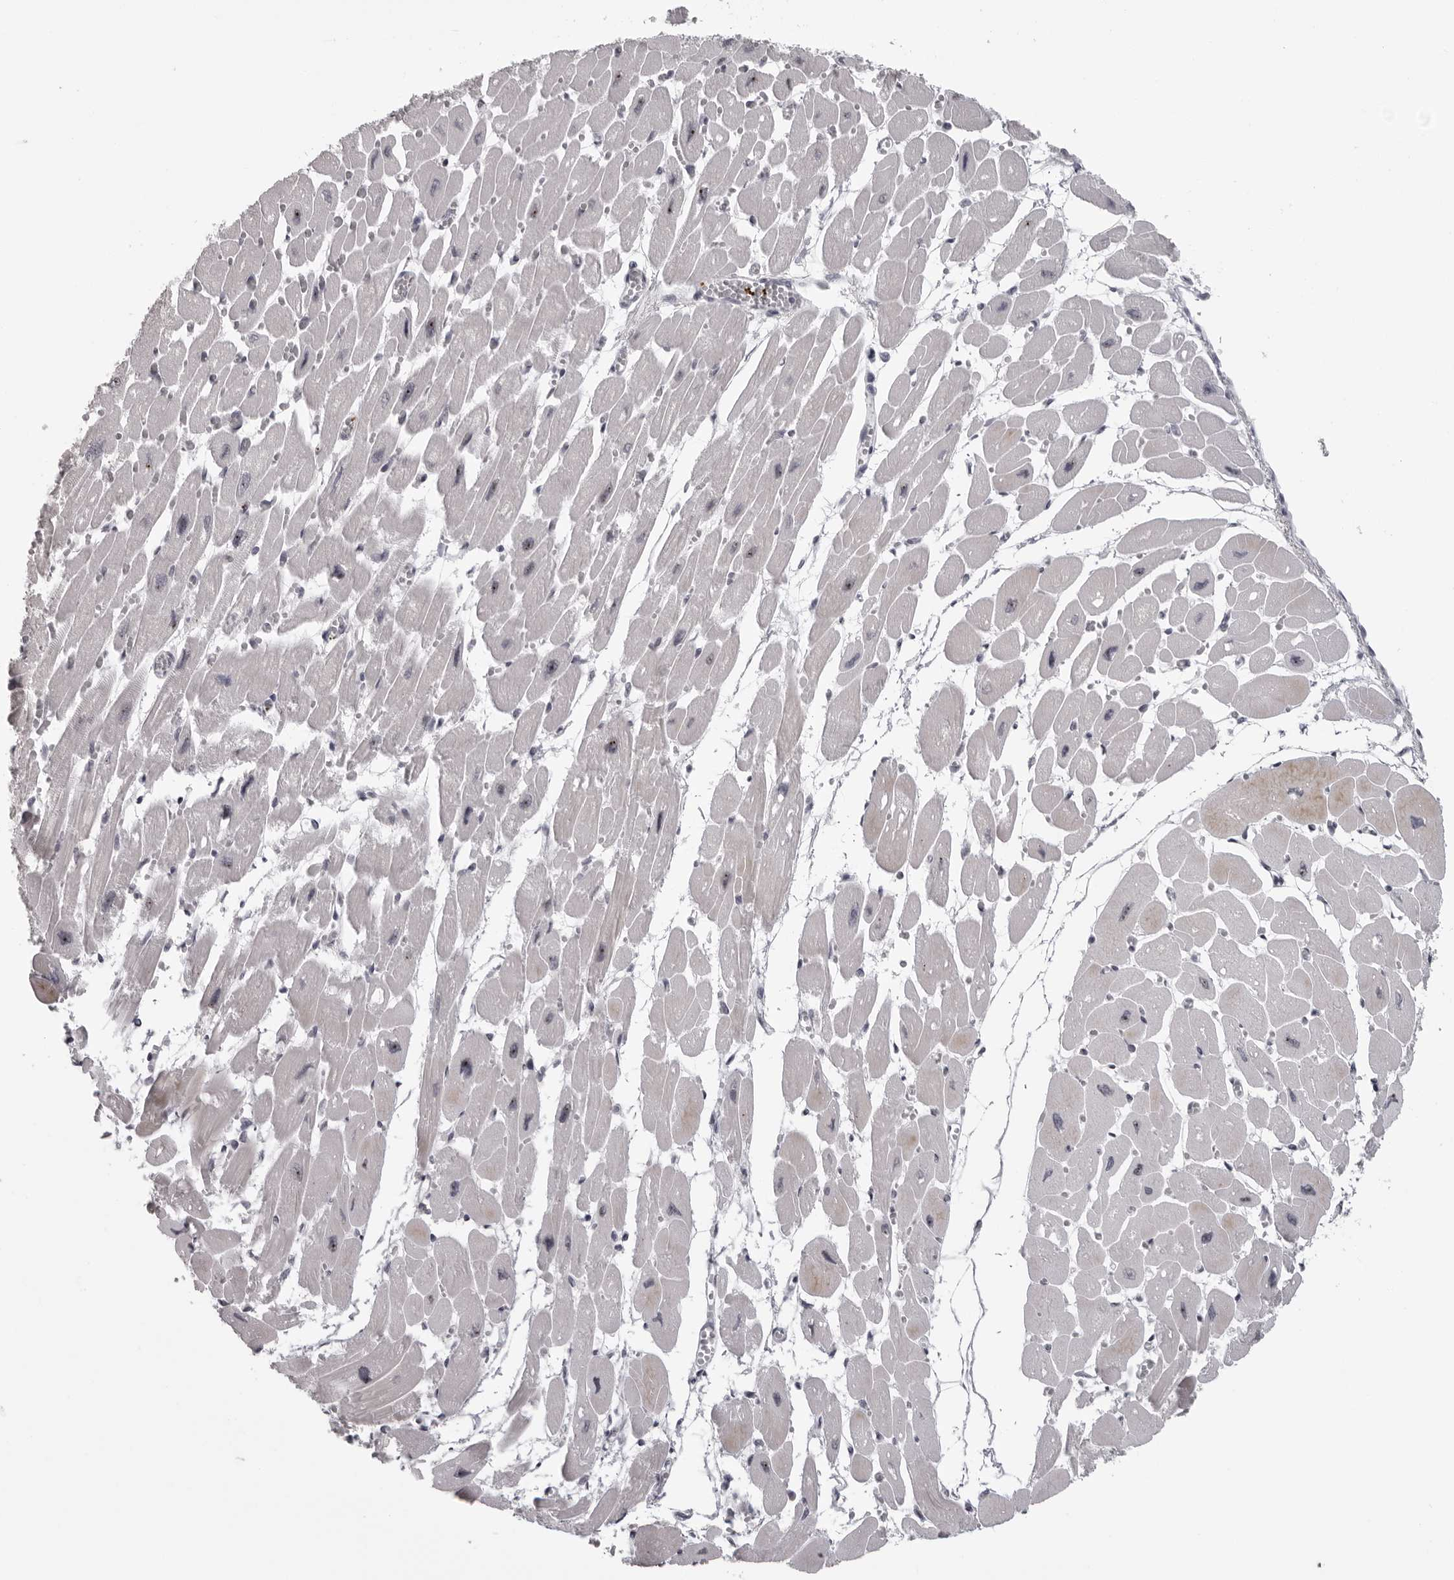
{"staining": {"intensity": "strong", "quantity": "<25%", "location": "nuclear"}, "tissue": "heart muscle", "cell_type": "Cardiomyocytes", "image_type": "normal", "snomed": [{"axis": "morphology", "description": "Normal tissue, NOS"}, {"axis": "topography", "description": "Heart"}], "caption": "Immunohistochemical staining of normal heart muscle displays <25% levels of strong nuclear protein expression in about <25% of cardiomyocytes.", "gene": "HELZ", "patient": {"sex": "female", "age": 54}}